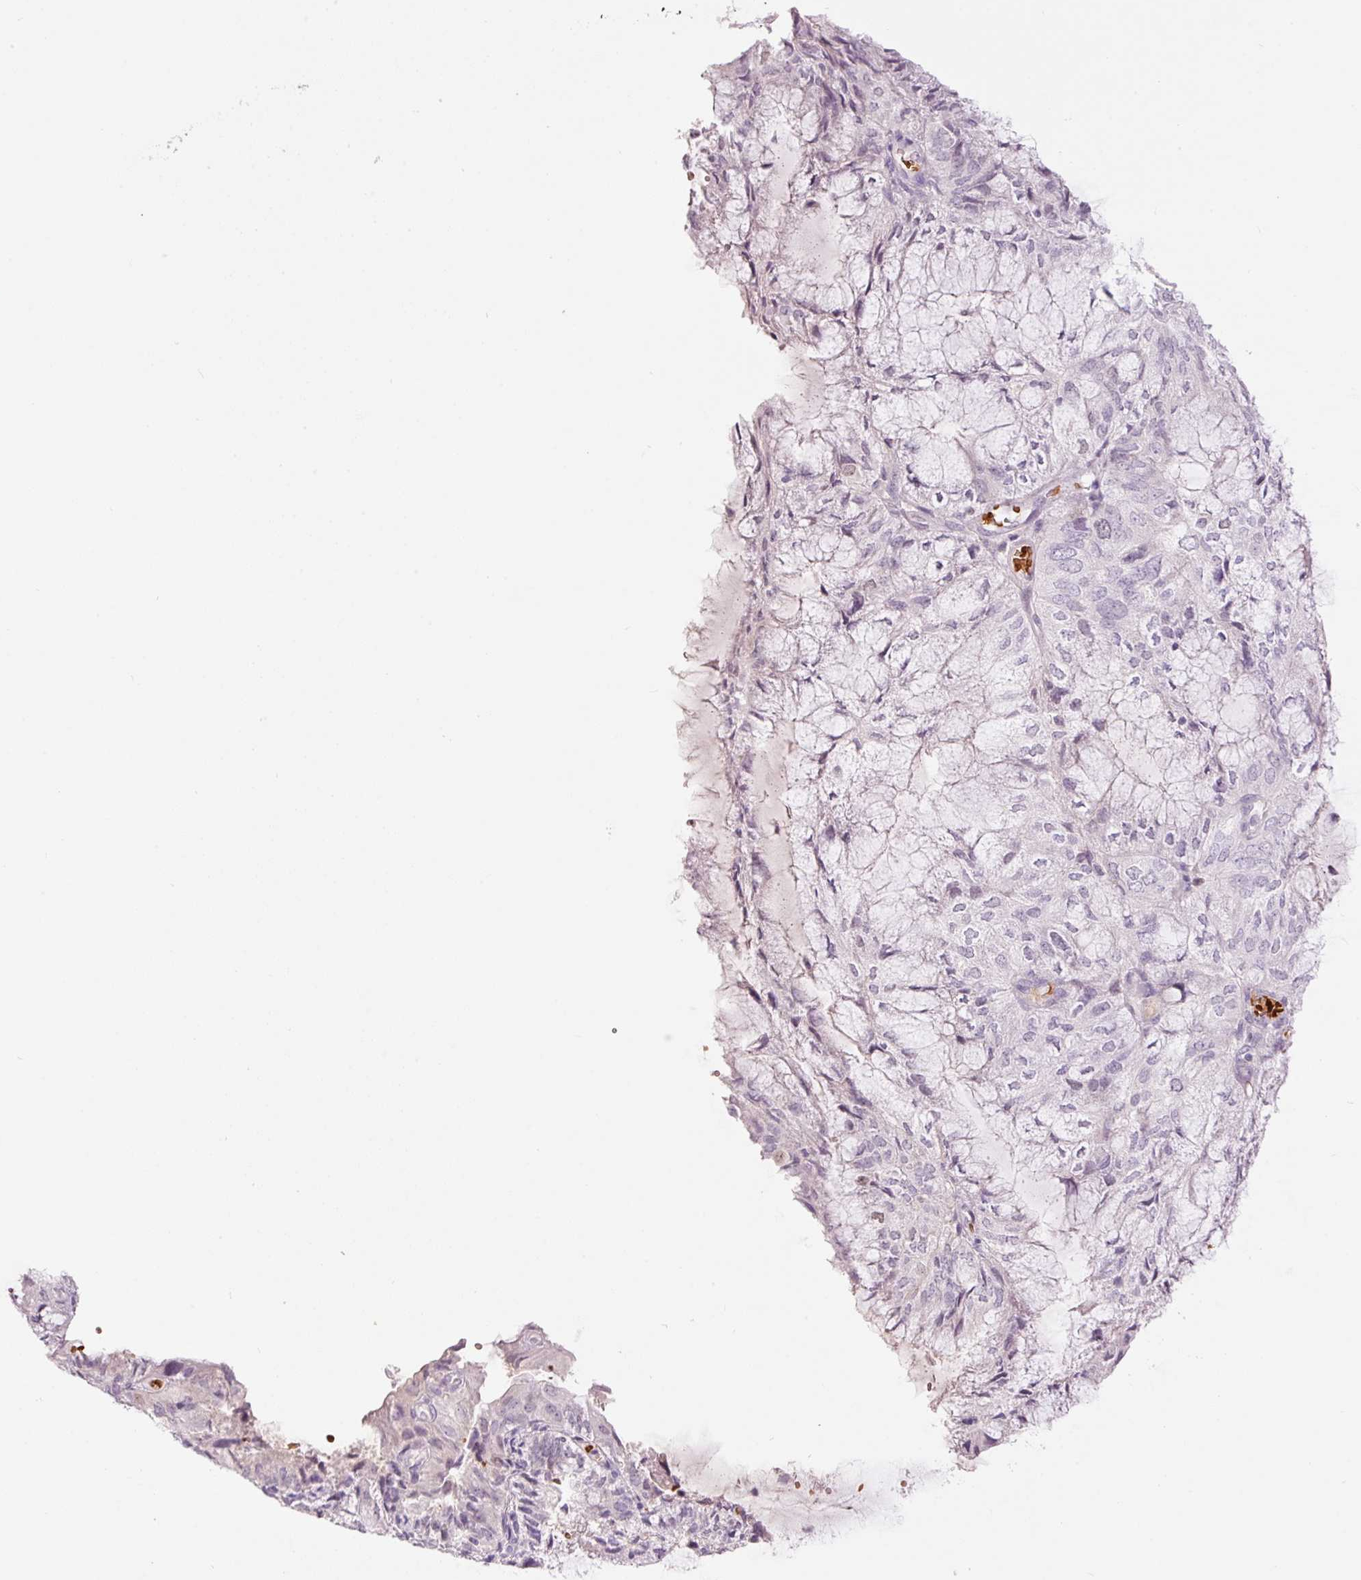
{"staining": {"intensity": "negative", "quantity": "none", "location": "none"}, "tissue": "endometrial cancer", "cell_type": "Tumor cells", "image_type": "cancer", "snomed": [{"axis": "morphology", "description": "Adenocarcinoma, NOS"}, {"axis": "topography", "description": "Endometrium"}], "caption": "The immunohistochemistry micrograph has no significant expression in tumor cells of endometrial cancer (adenocarcinoma) tissue.", "gene": "LY6G6D", "patient": {"sex": "female", "age": 81}}